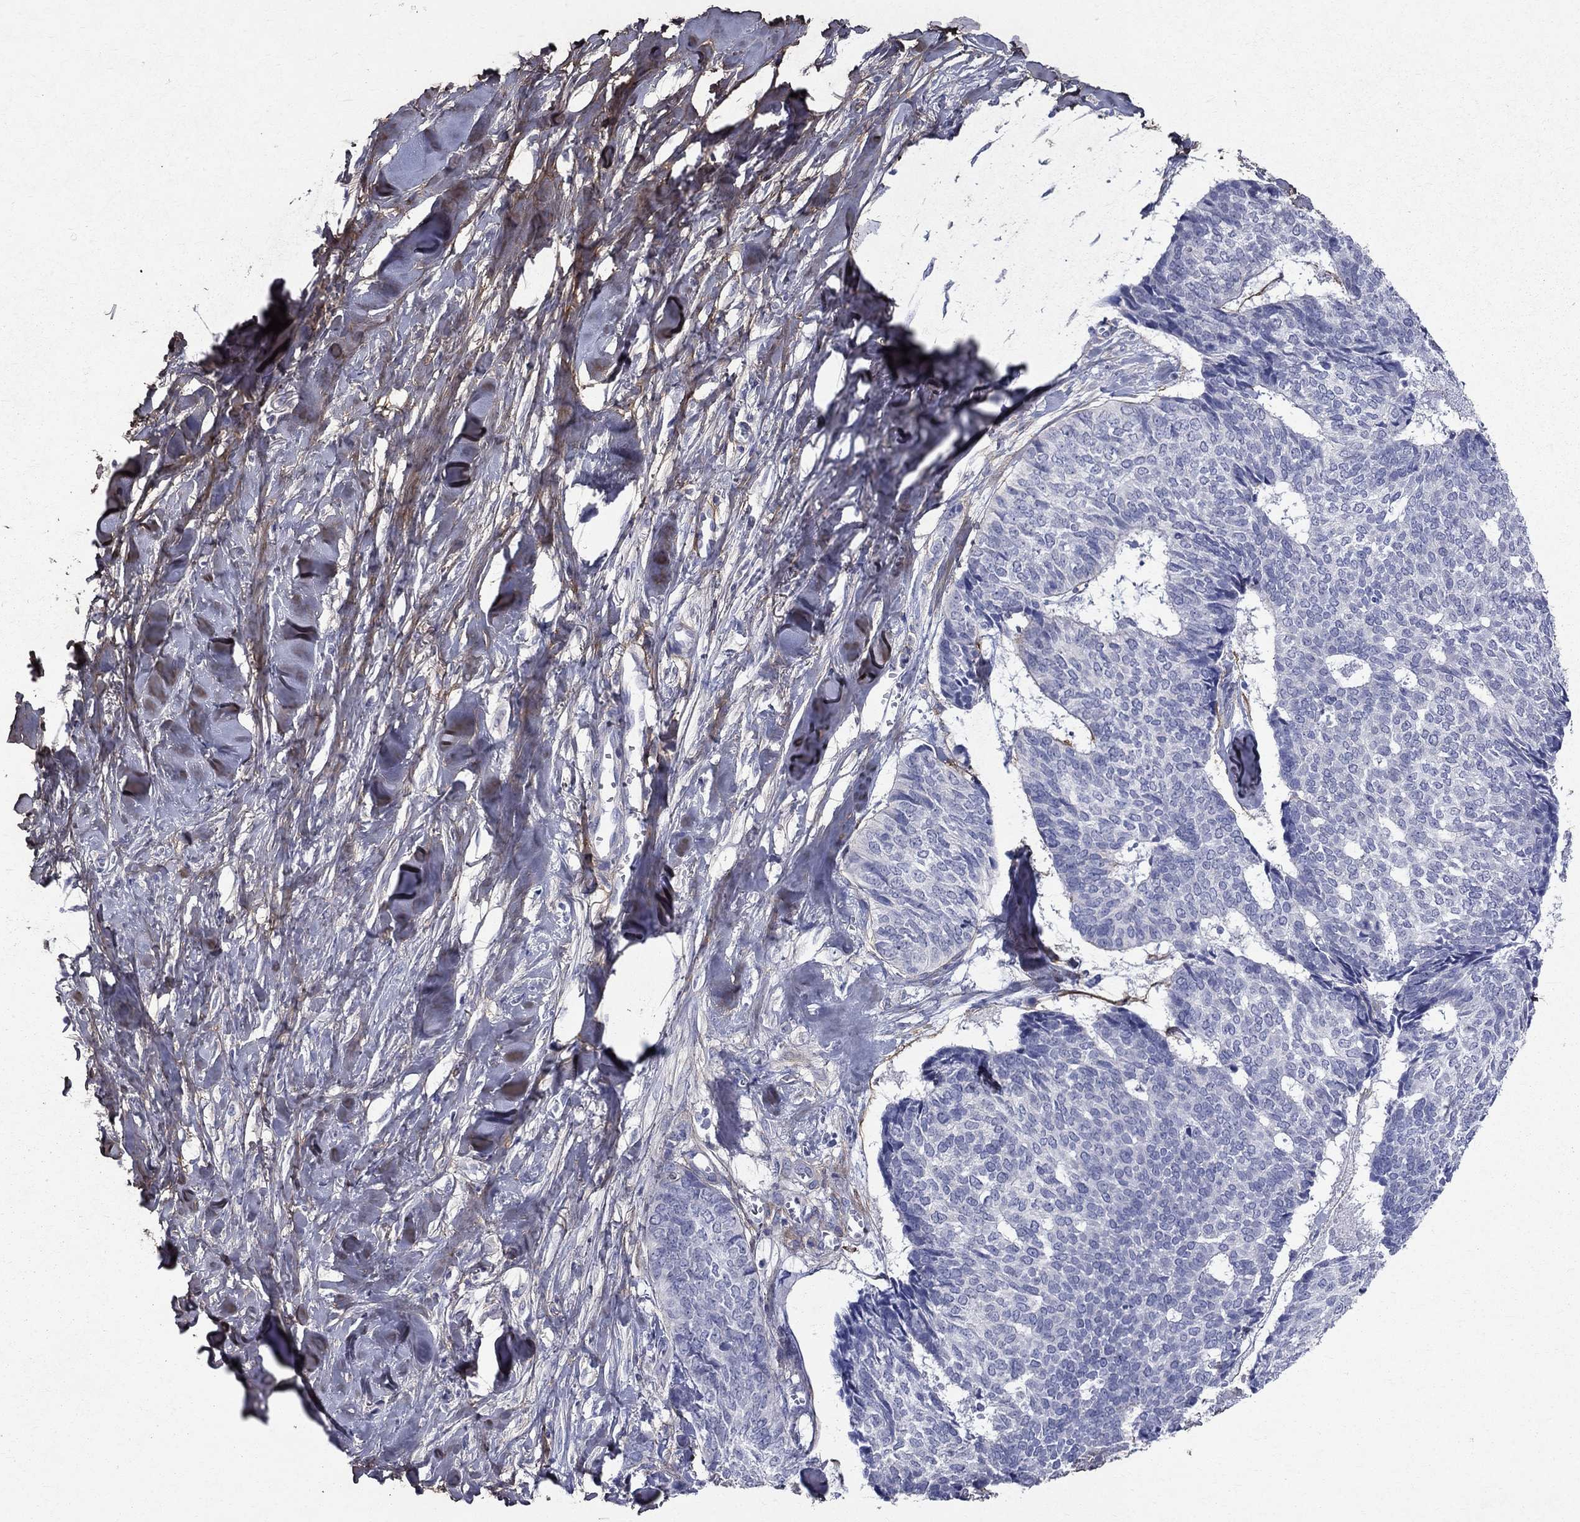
{"staining": {"intensity": "negative", "quantity": "none", "location": "none"}, "tissue": "skin cancer", "cell_type": "Tumor cells", "image_type": "cancer", "snomed": [{"axis": "morphology", "description": "Basal cell carcinoma"}, {"axis": "topography", "description": "Skin"}], "caption": "There is no significant expression in tumor cells of basal cell carcinoma (skin). (DAB immunohistochemistry, high magnification).", "gene": "ANXA10", "patient": {"sex": "male", "age": 86}}